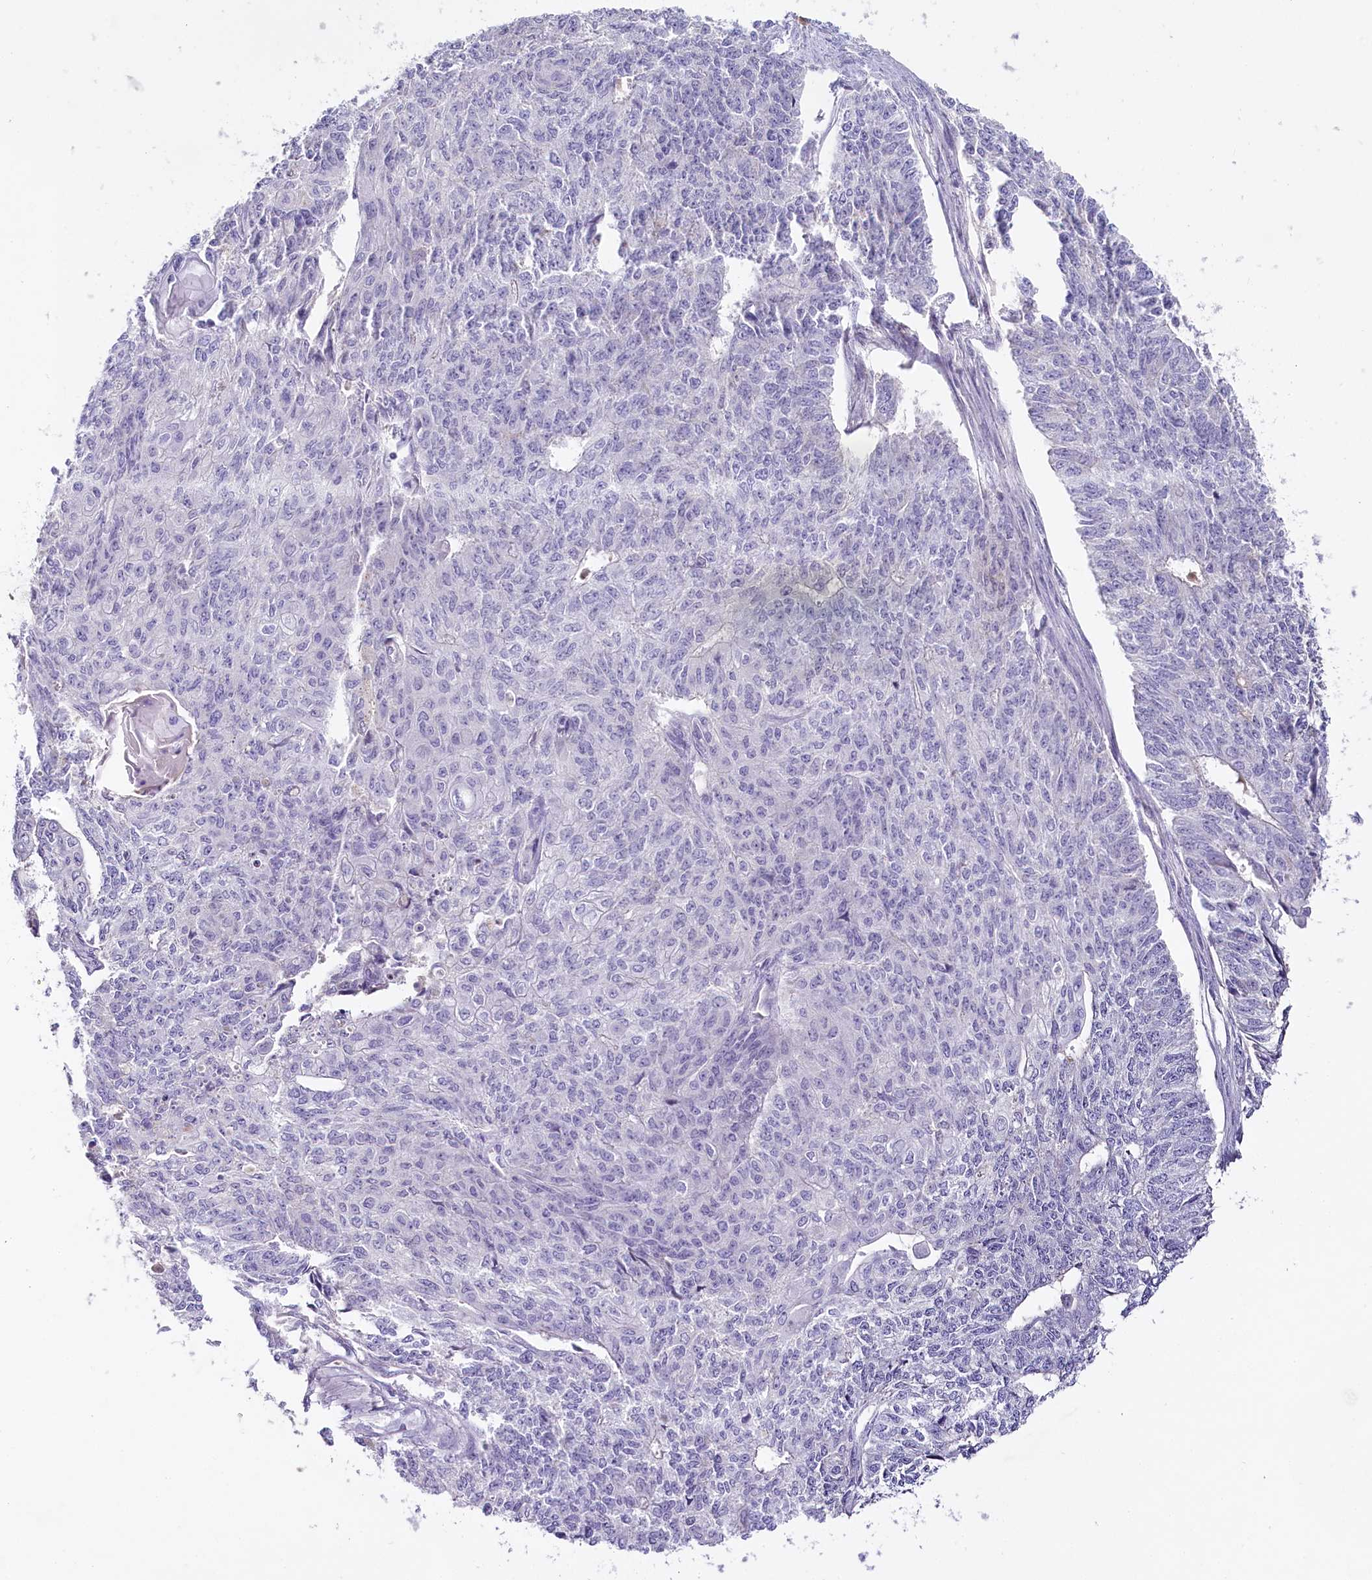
{"staining": {"intensity": "negative", "quantity": "none", "location": "none"}, "tissue": "endometrial cancer", "cell_type": "Tumor cells", "image_type": "cancer", "snomed": [{"axis": "morphology", "description": "Adenocarcinoma, NOS"}, {"axis": "topography", "description": "Endometrium"}], "caption": "This is a histopathology image of immunohistochemistry staining of endometrial cancer (adenocarcinoma), which shows no positivity in tumor cells.", "gene": "HPD", "patient": {"sex": "female", "age": 32}}